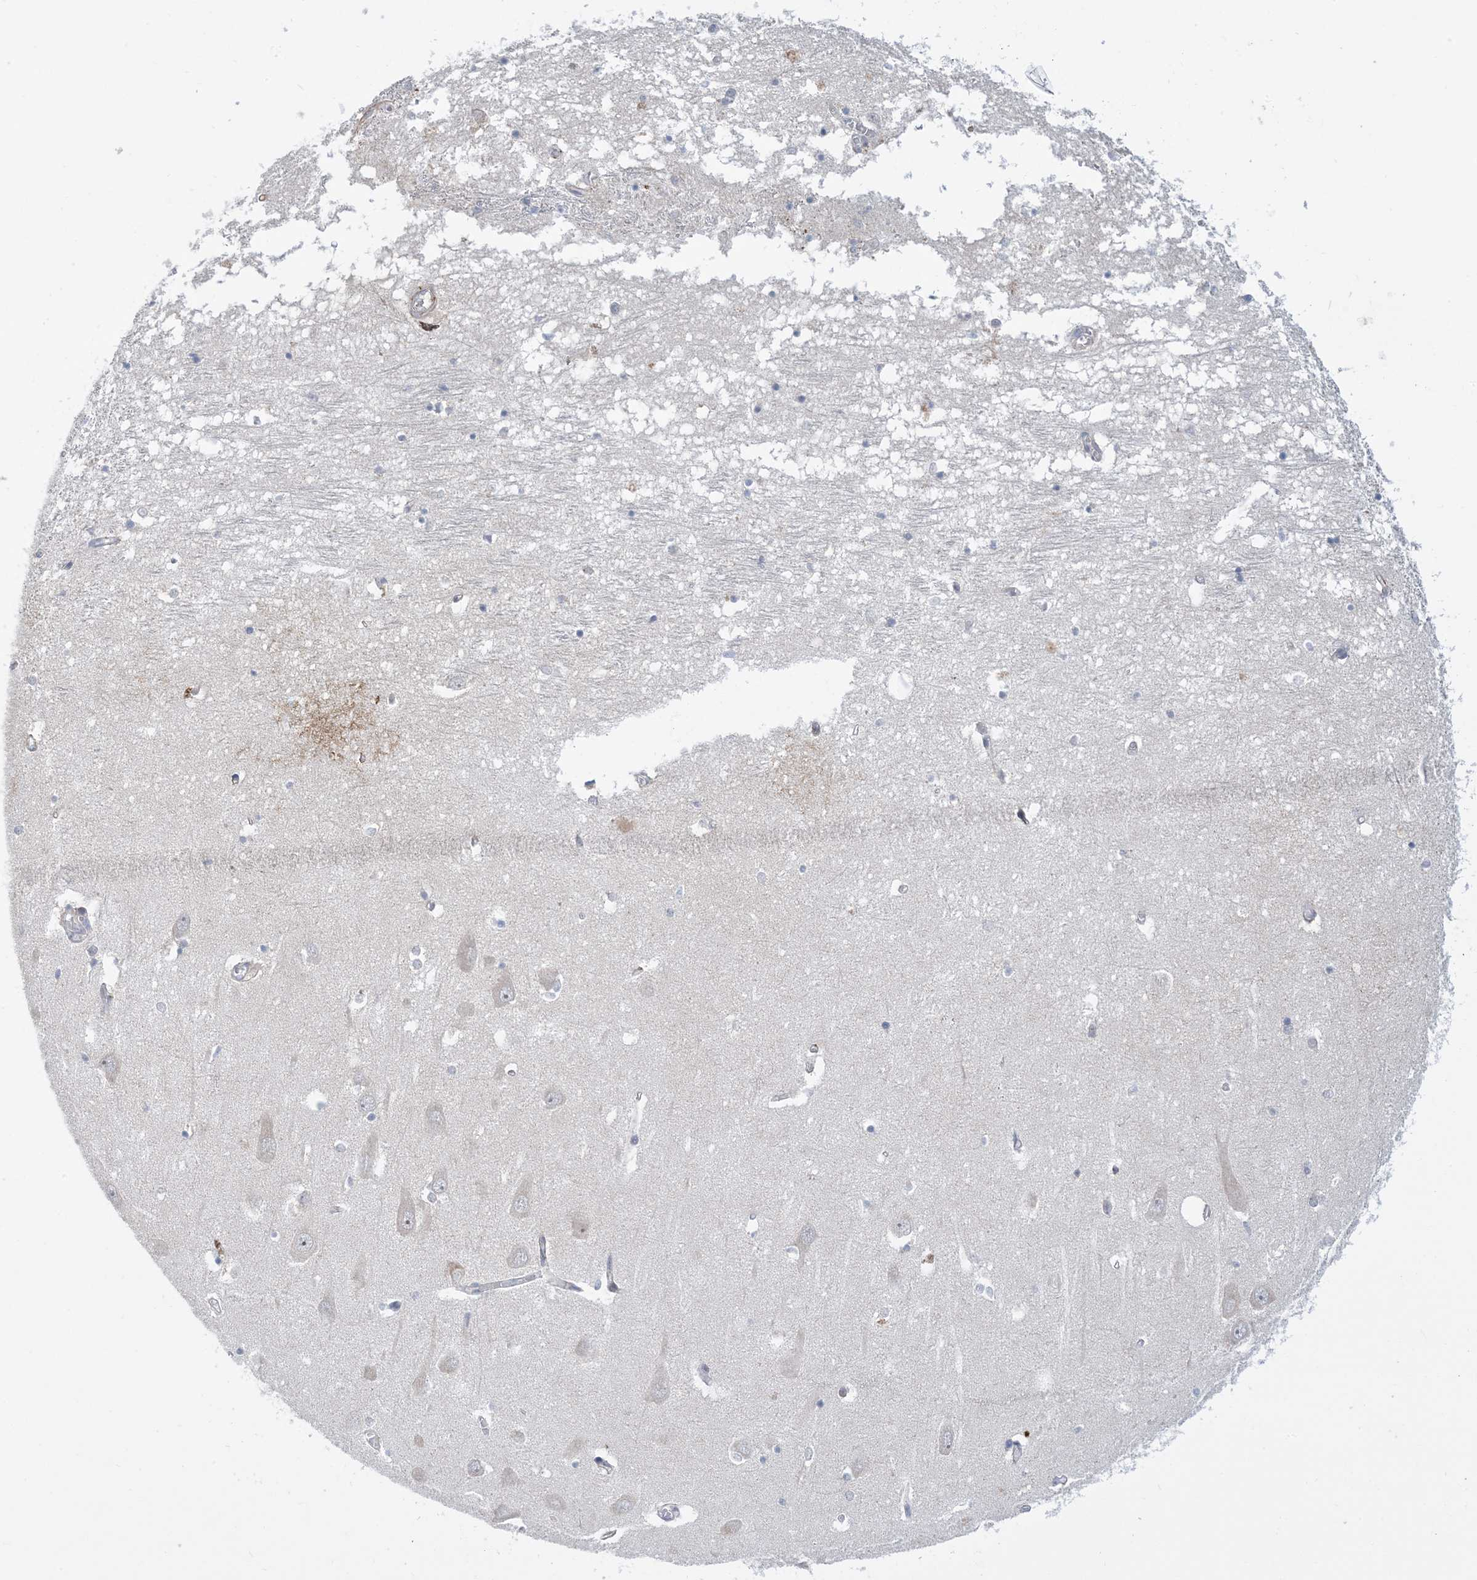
{"staining": {"intensity": "strong", "quantity": "<25%", "location": "cytoplasmic/membranous"}, "tissue": "hippocampus", "cell_type": "Glial cells", "image_type": "normal", "snomed": [{"axis": "morphology", "description": "Normal tissue, NOS"}, {"axis": "topography", "description": "Hippocampus"}], "caption": "Strong cytoplasmic/membranous positivity for a protein is seen in approximately <25% of glial cells of unremarkable hippocampus using immunohistochemistry (IHC).", "gene": "AOC1", "patient": {"sex": "male", "age": 70}}